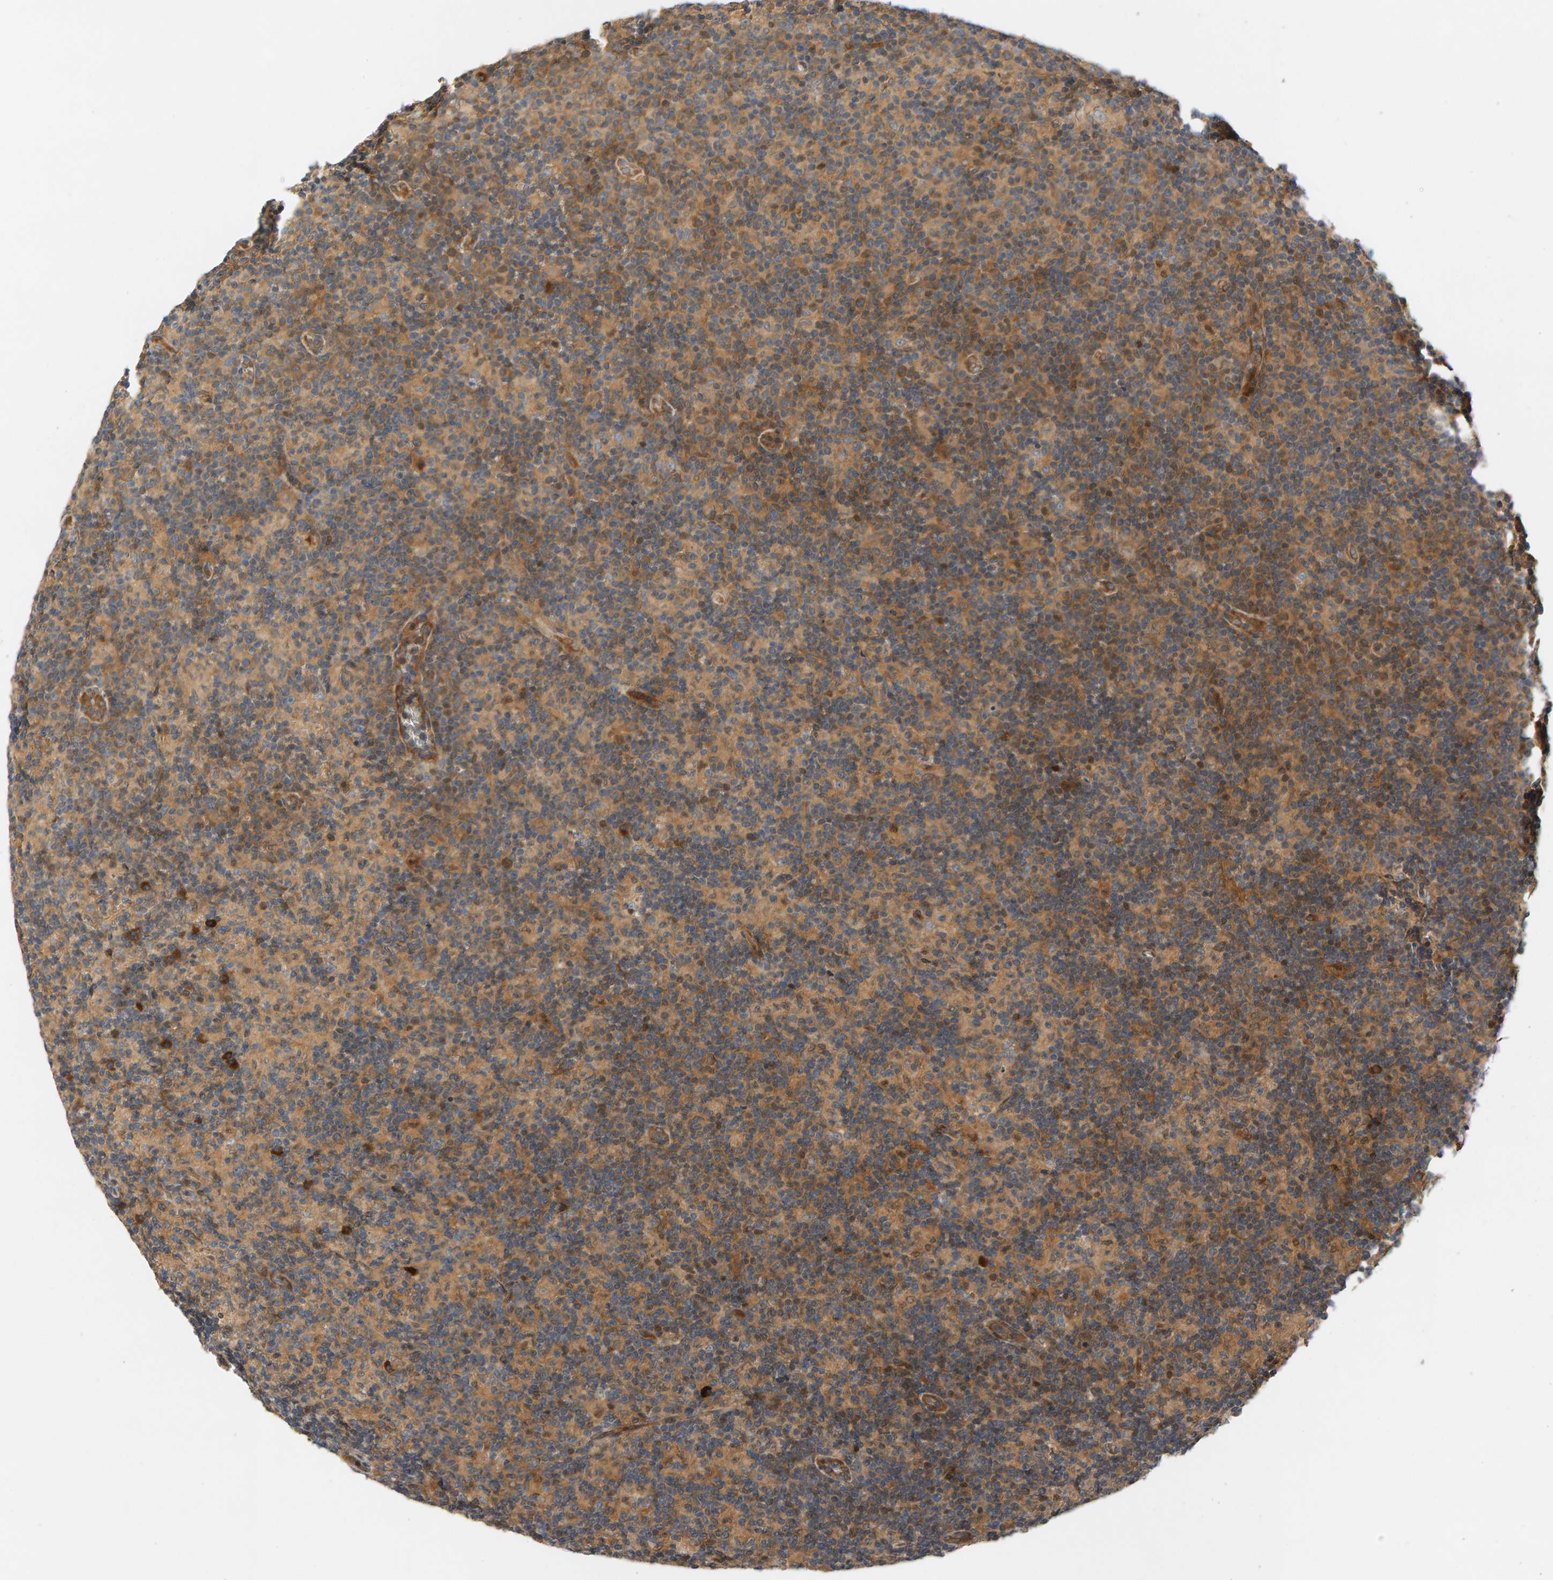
{"staining": {"intensity": "moderate", "quantity": "25%-75%", "location": "cytoplasmic/membranous"}, "tissue": "lymph node", "cell_type": "Germinal center cells", "image_type": "normal", "snomed": [{"axis": "morphology", "description": "Normal tissue, NOS"}, {"axis": "morphology", "description": "Inflammation, NOS"}, {"axis": "topography", "description": "Lymph node"}], "caption": "An immunohistochemistry (IHC) histopathology image of unremarkable tissue is shown. Protein staining in brown highlights moderate cytoplasmic/membranous positivity in lymph node within germinal center cells.", "gene": "BAHCC1", "patient": {"sex": "male", "age": 55}}